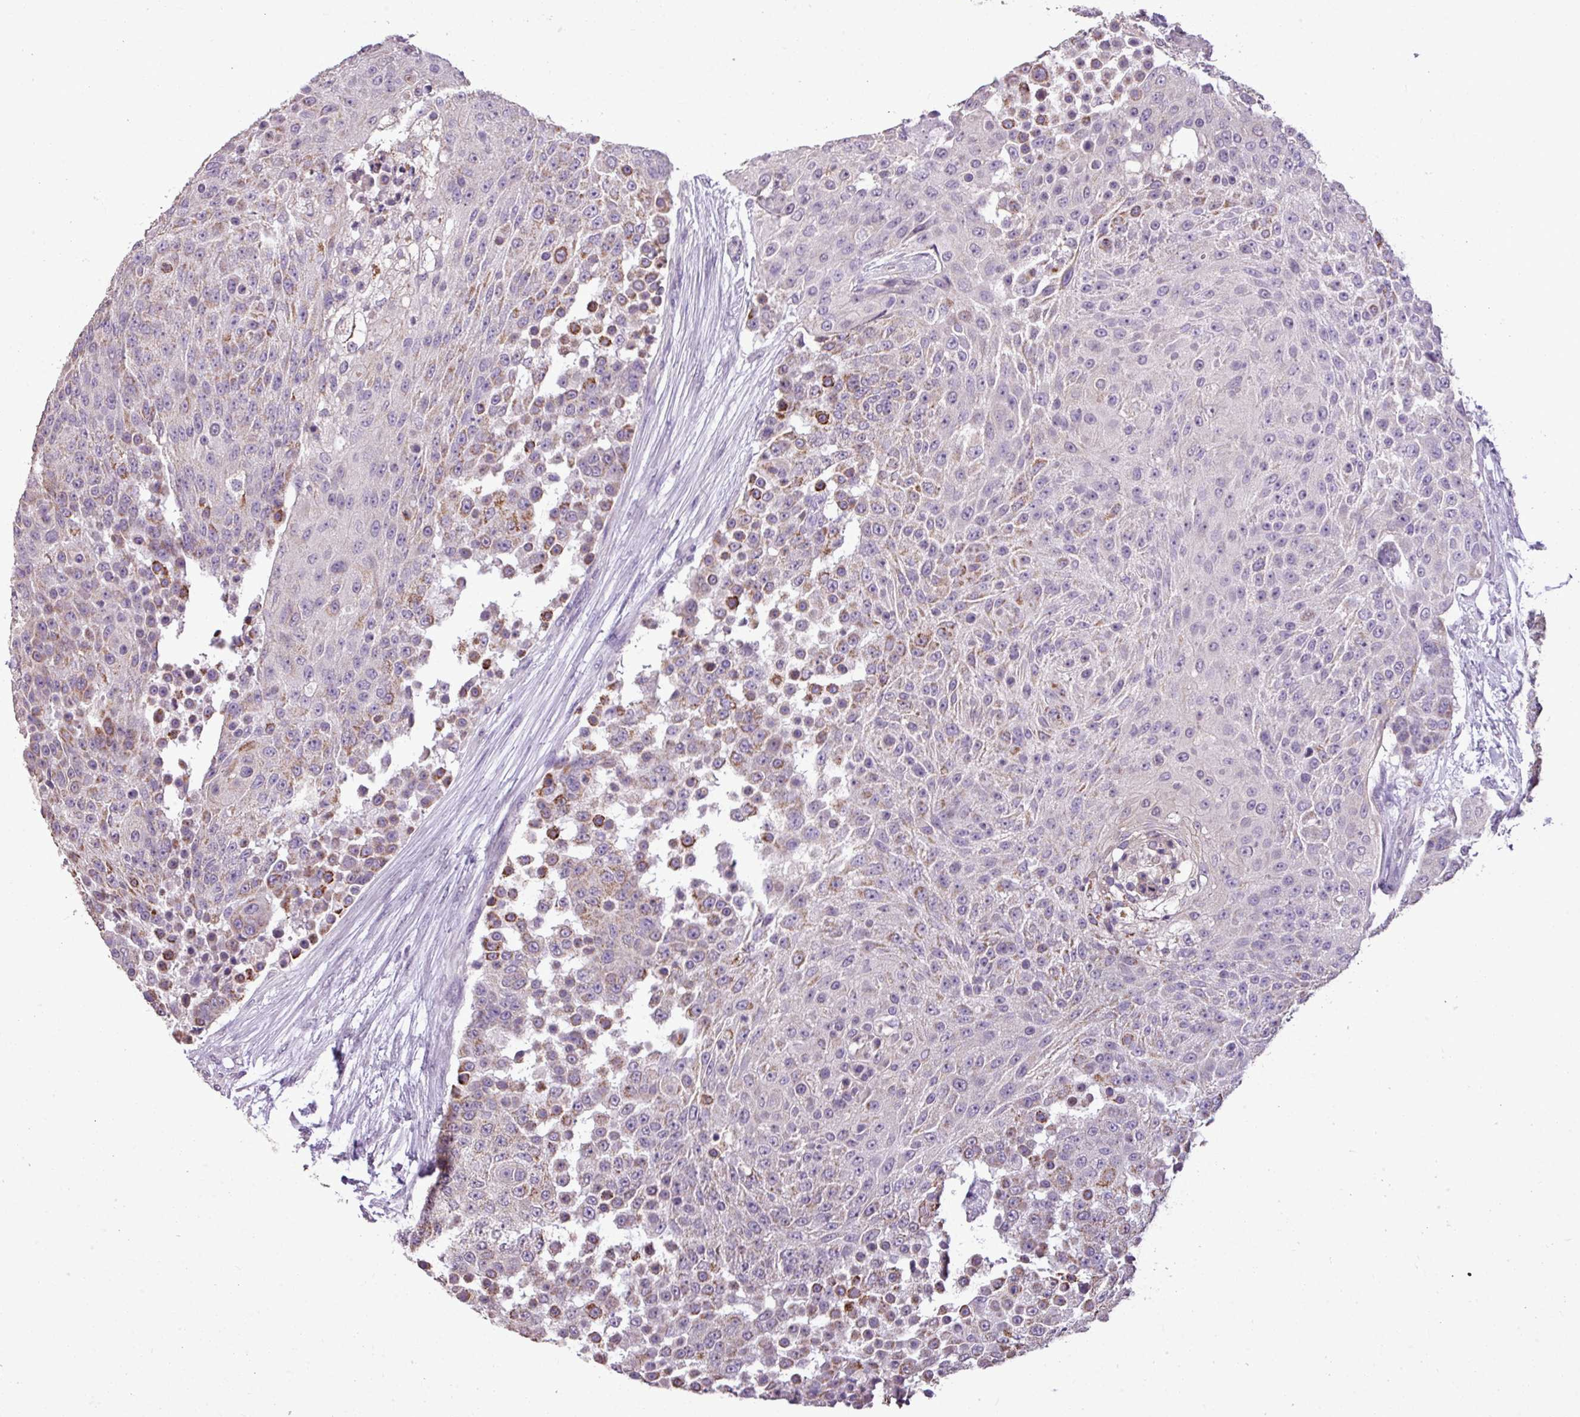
{"staining": {"intensity": "negative", "quantity": "none", "location": "none"}, "tissue": "urothelial cancer", "cell_type": "Tumor cells", "image_type": "cancer", "snomed": [{"axis": "morphology", "description": "Urothelial carcinoma, High grade"}, {"axis": "topography", "description": "Urinary bladder"}], "caption": "Immunohistochemistry of human urothelial cancer displays no positivity in tumor cells. The staining is performed using DAB brown chromogen with nuclei counter-stained in using hematoxylin.", "gene": "ALDH2", "patient": {"sex": "female", "age": 63}}